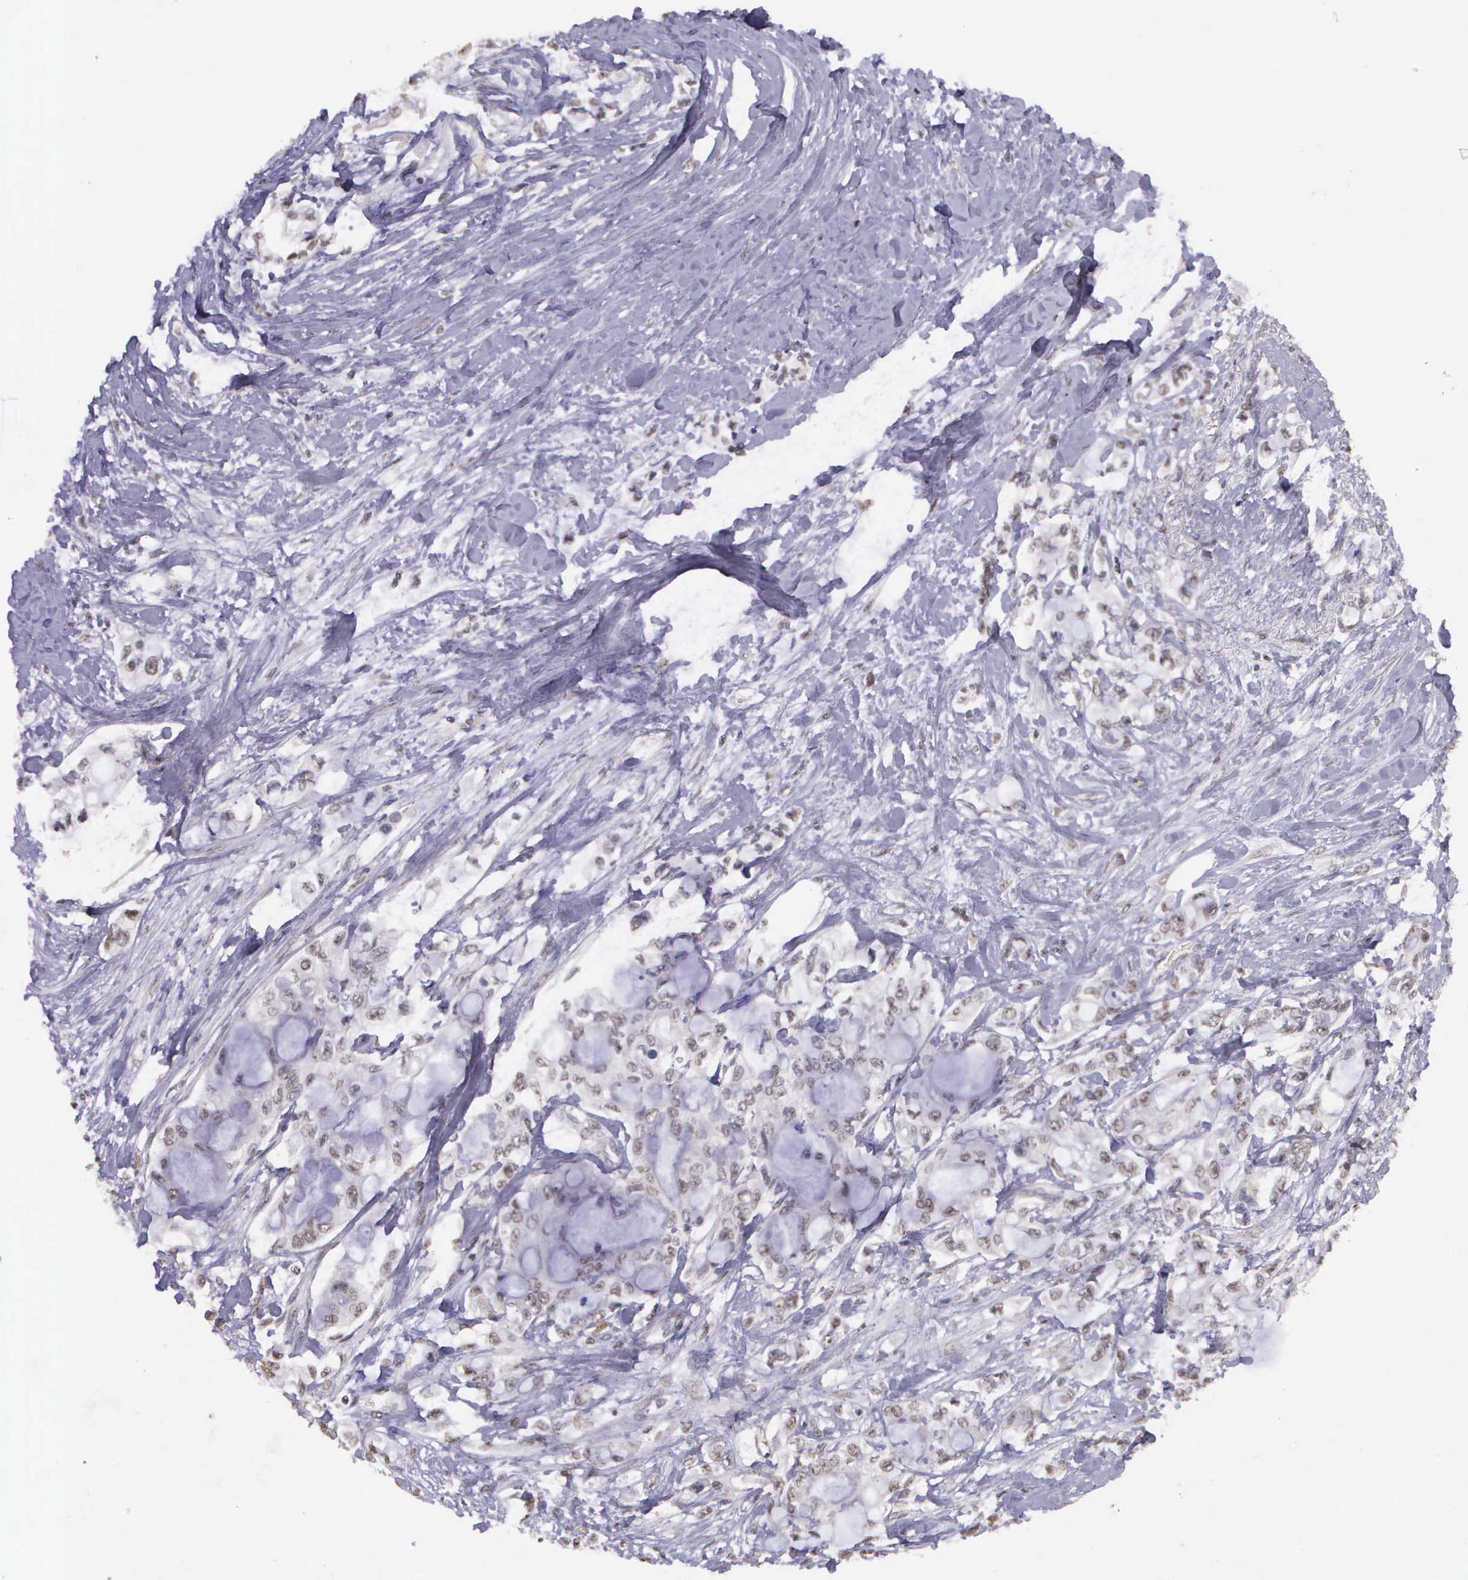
{"staining": {"intensity": "negative", "quantity": "none", "location": "none"}, "tissue": "pancreatic cancer", "cell_type": "Tumor cells", "image_type": "cancer", "snomed": [{"axis": "morphology", "description": "Adenocarcinoma, NOS"}, {"axis": "topography", "description": "Pancreas"}], "caption": "This is an IHC photomicrograph of human pancreatic cancer. There is no expression in tumor cells.", "gene": "ARMCX5", "patient": {"sex": "female", "age": 70}}